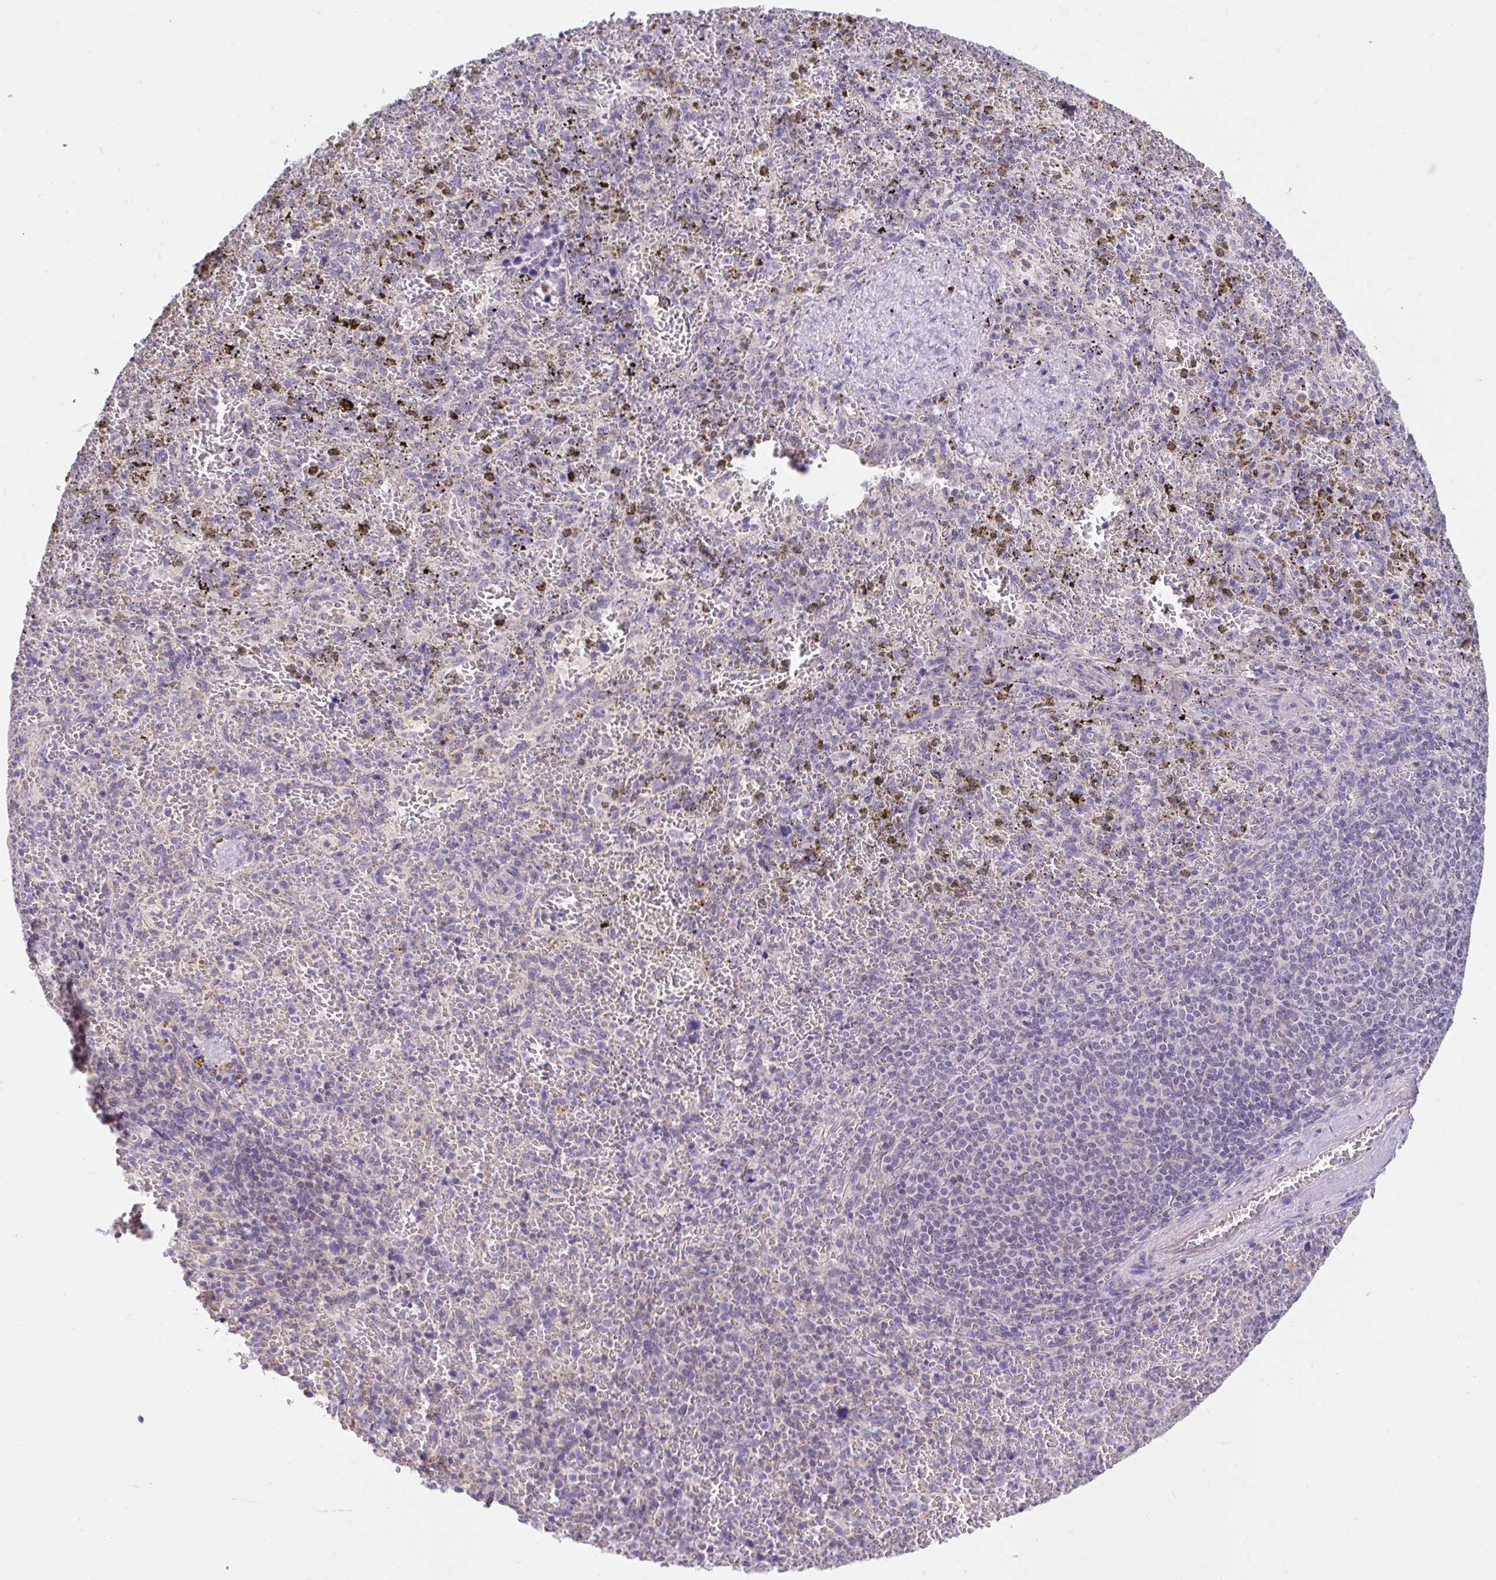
{"staining": {"intensity": "negative", "quantity": "none", "location": "none"}, "tissue": "spleen", "cell_type": "Cells in red pulp", "image_type": "normal", "snomed": [{"axis": "morphology", "description": "Normal tissue, NOS"}, {"axis": "topography", "description": "Spleen"}], "caption": "An immunohistochemistry (IHC) photomicrograph of normal spleen is shown. There is no staining in cells in red pulp of spleen.", "gene": "TLN2", "patient": {"sex": "female", "age": 50}}